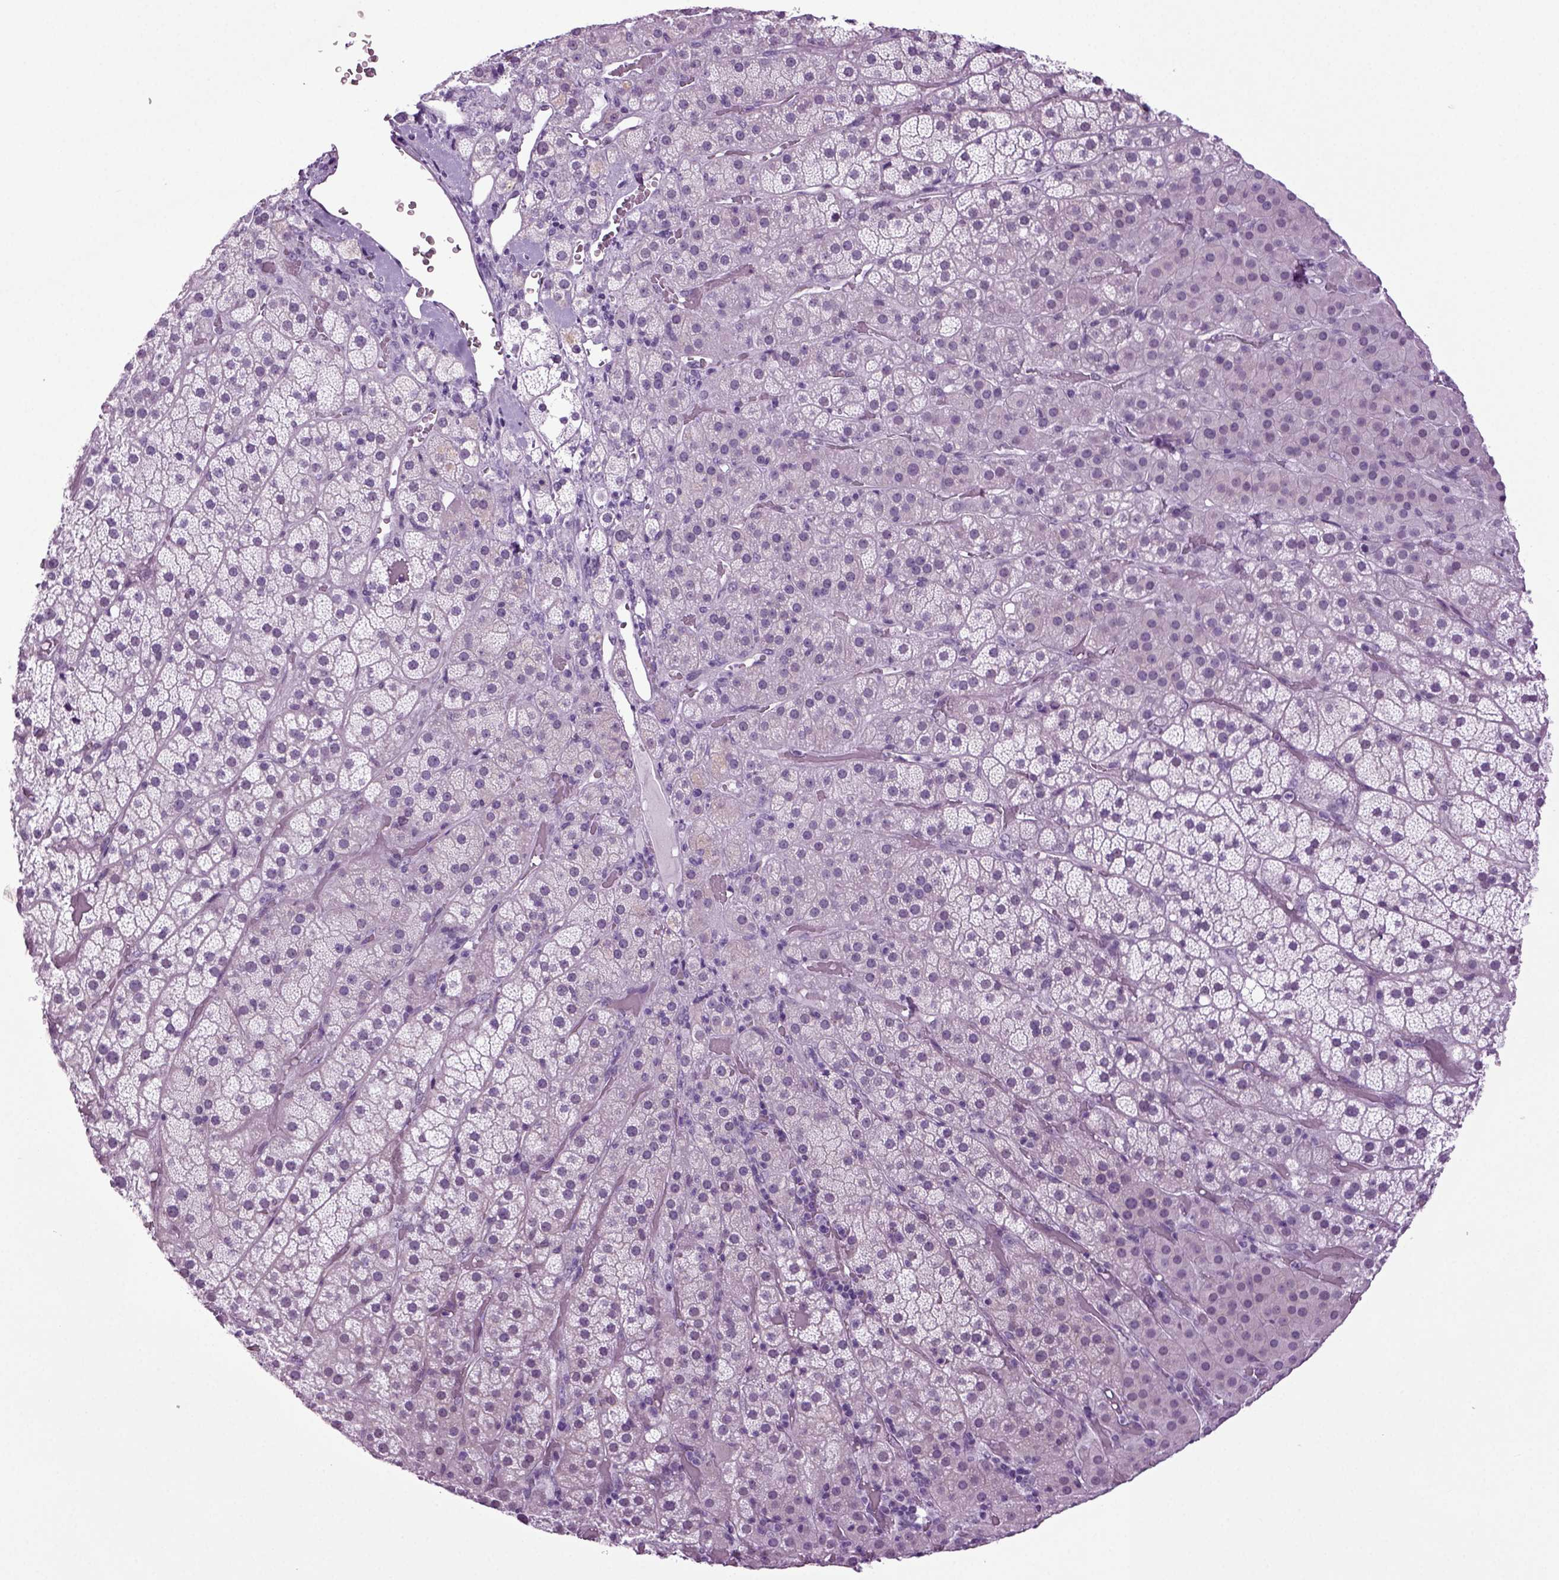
{"staining": {"intensity": "negative", "quantity": "none", "location": "none"}, "tissue": "adrenal gland", "cell_type": "Glandular cells", "image_type": "normal", "snomed": [{"axis": "morphology", "description": "Normal tissue, NOS"}, {"axis": "topography", "description": "Adrenal gland"}], "caption": "A histopathology image of adrenal gland stained for a protein reveals no brown staining in glandular cells. Nuclei are stained in blue.", "gene": "RFX3", "patient": {"sex": "male", "age": 57}}